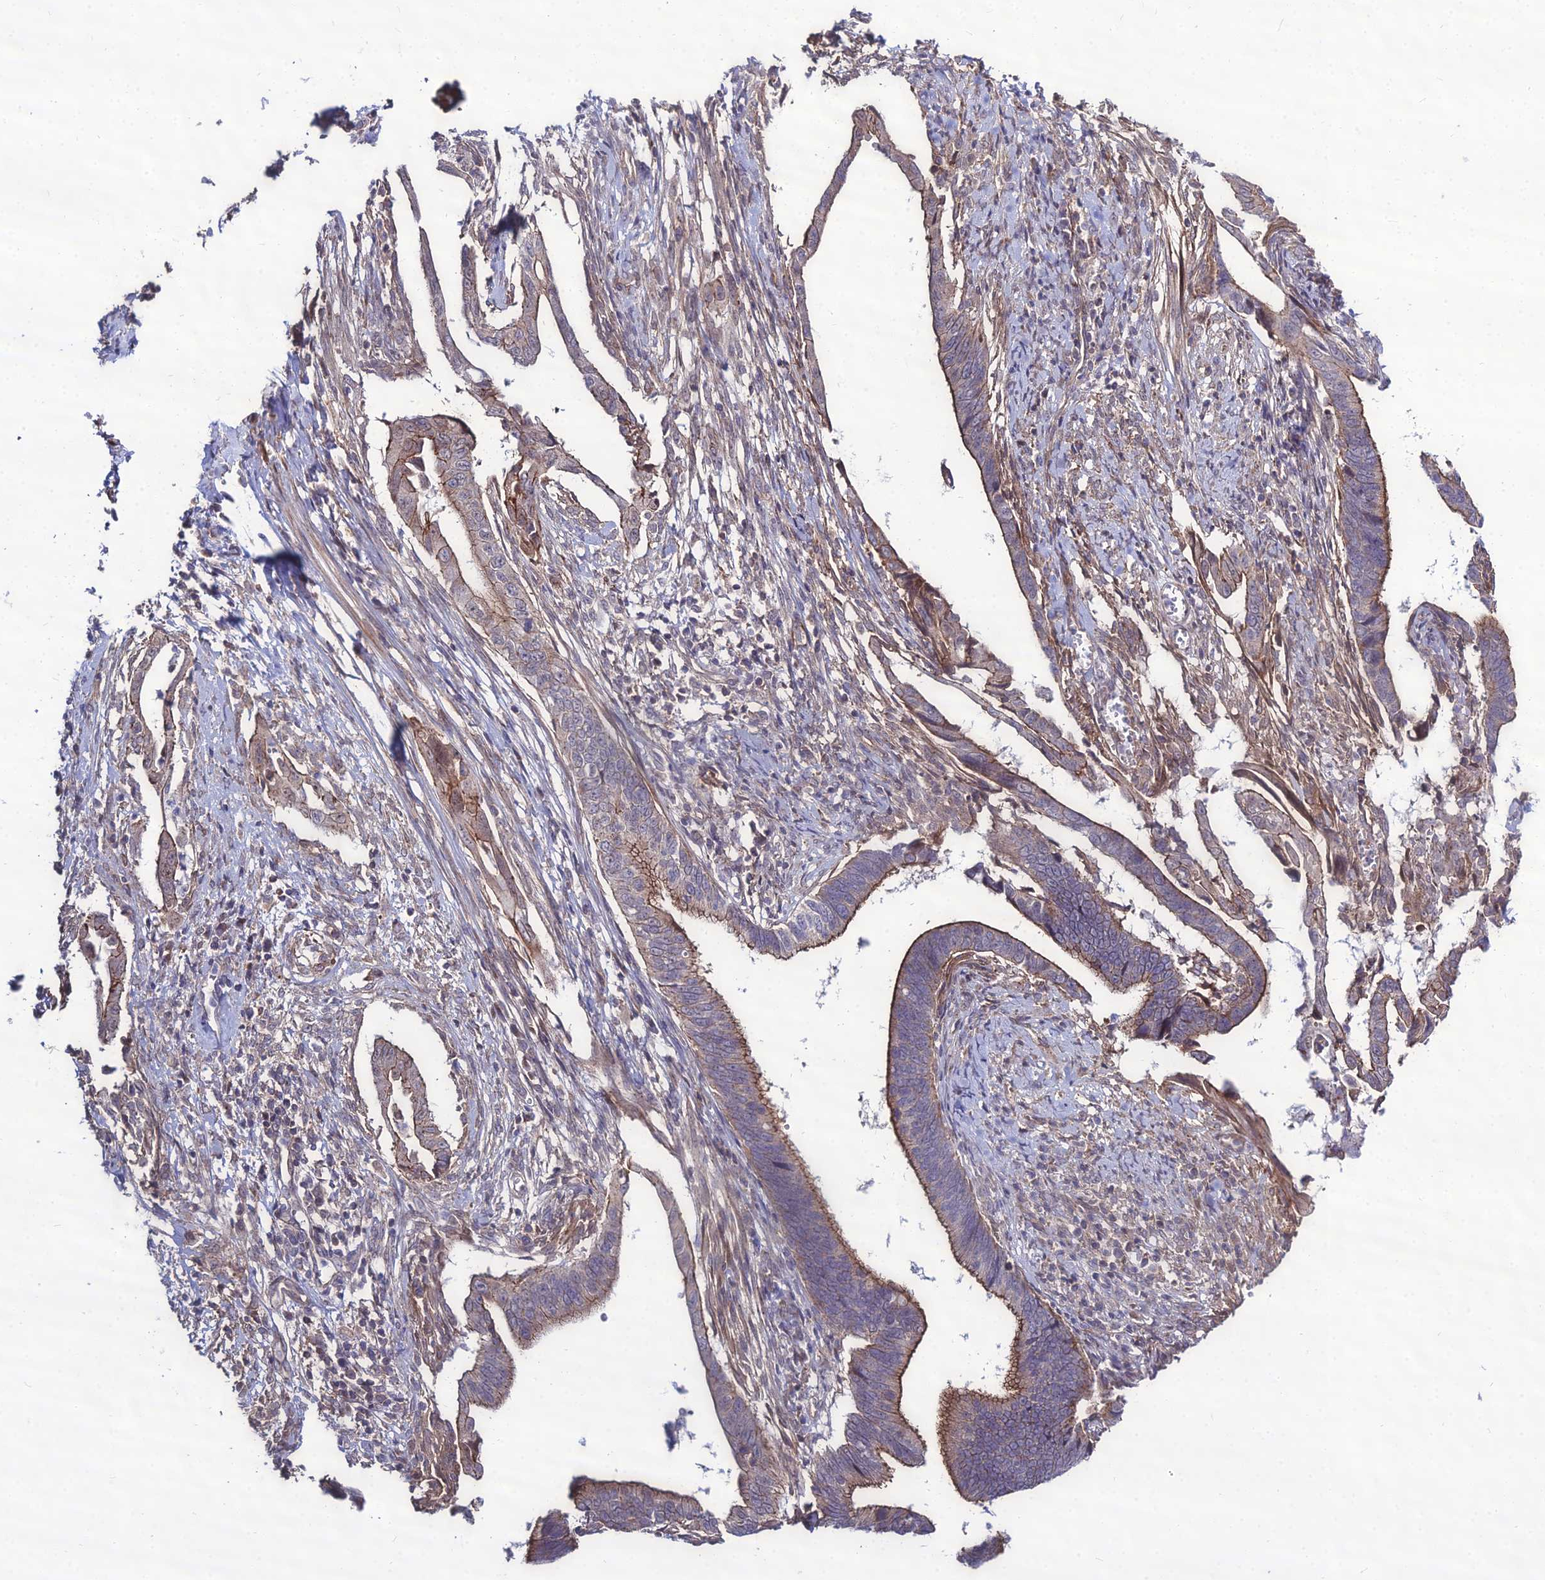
{"staining": {"intensity": "moderate", "quantity": "25%-75%", "location": "cytoplasmic/membranous"}, "tissue": "cervical cancer", "cell_type": "Tumor cells", "image_type": "cancer", "snomed": [{"axis": "morphology", "description": "Adenocarcinoma, NOS"}, {"axis": "topography", "description": "Cervix"}], "caption": "Cervical cancer (adenocarcinoma) stained with a brown dye reveals moderate cytoplasmic/membranous positive expression in about 25%-75% of tumor cells.", "gene": "TSPYL2", "patient": {"sex": "female", "age": 42}}